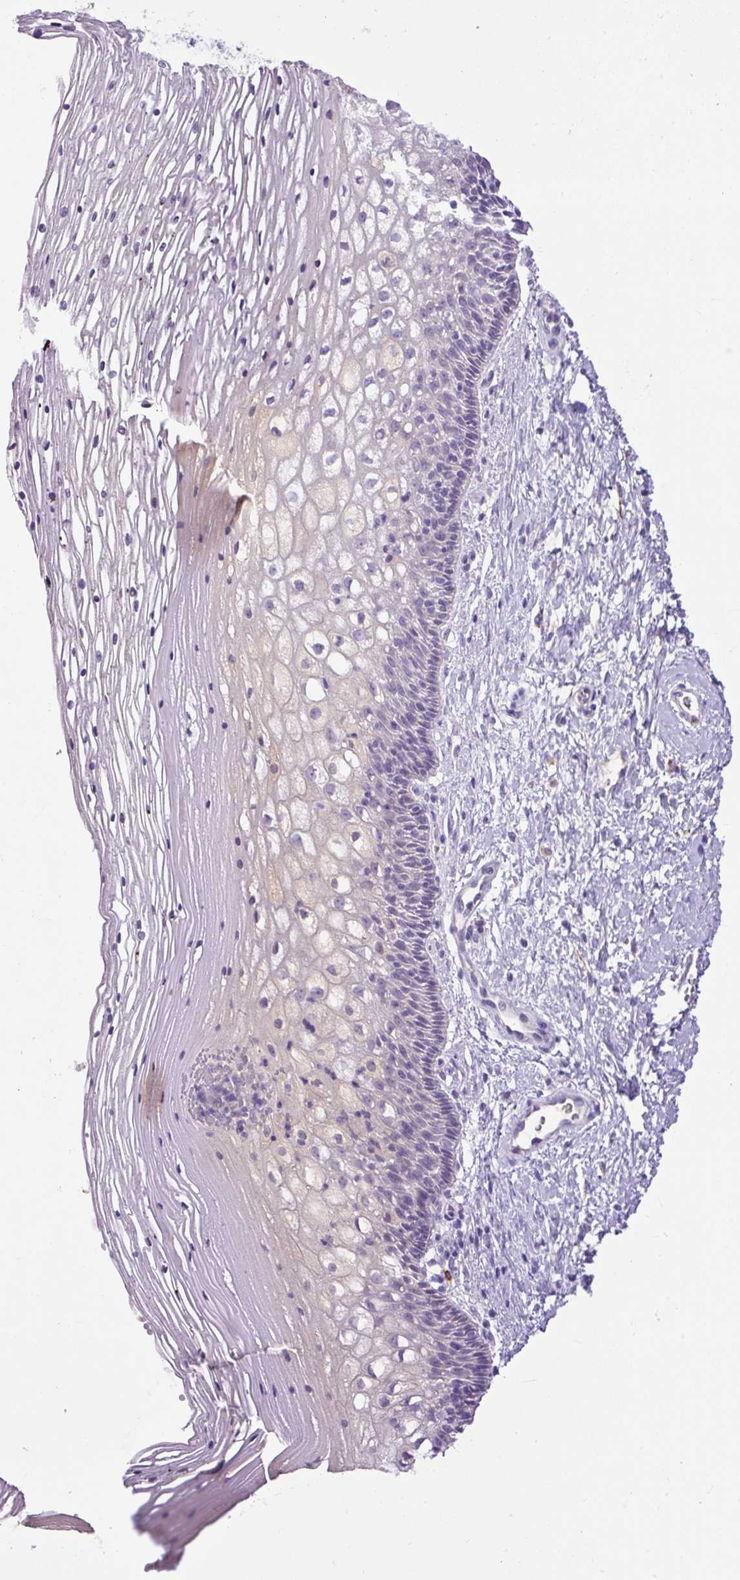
{"staining": {"intensity": "weak", "quantity": "<25%", "location": "cytoplasmic/membranous"}, "tissue": "cervix", "cell_type": "Glandular cells", "image_type": "normal", "snomed": [{"axis": "morphology", "description": "Normal tissue, NOS"}, {"axis": "topography", "description": "Cervix"}], "caption": "An immunohistochemistry (IHC) histopathology image of benign cervix is shown. There is no staining in glandular cells of cervix. The staining was performed using DAB to visualize the protein expression in brown, while the nuclei were stained in blue with hematoxylin (Magnification: 20x).", "gene": "SPTBN5", "patient": {"sex": "female", "age": 36}}